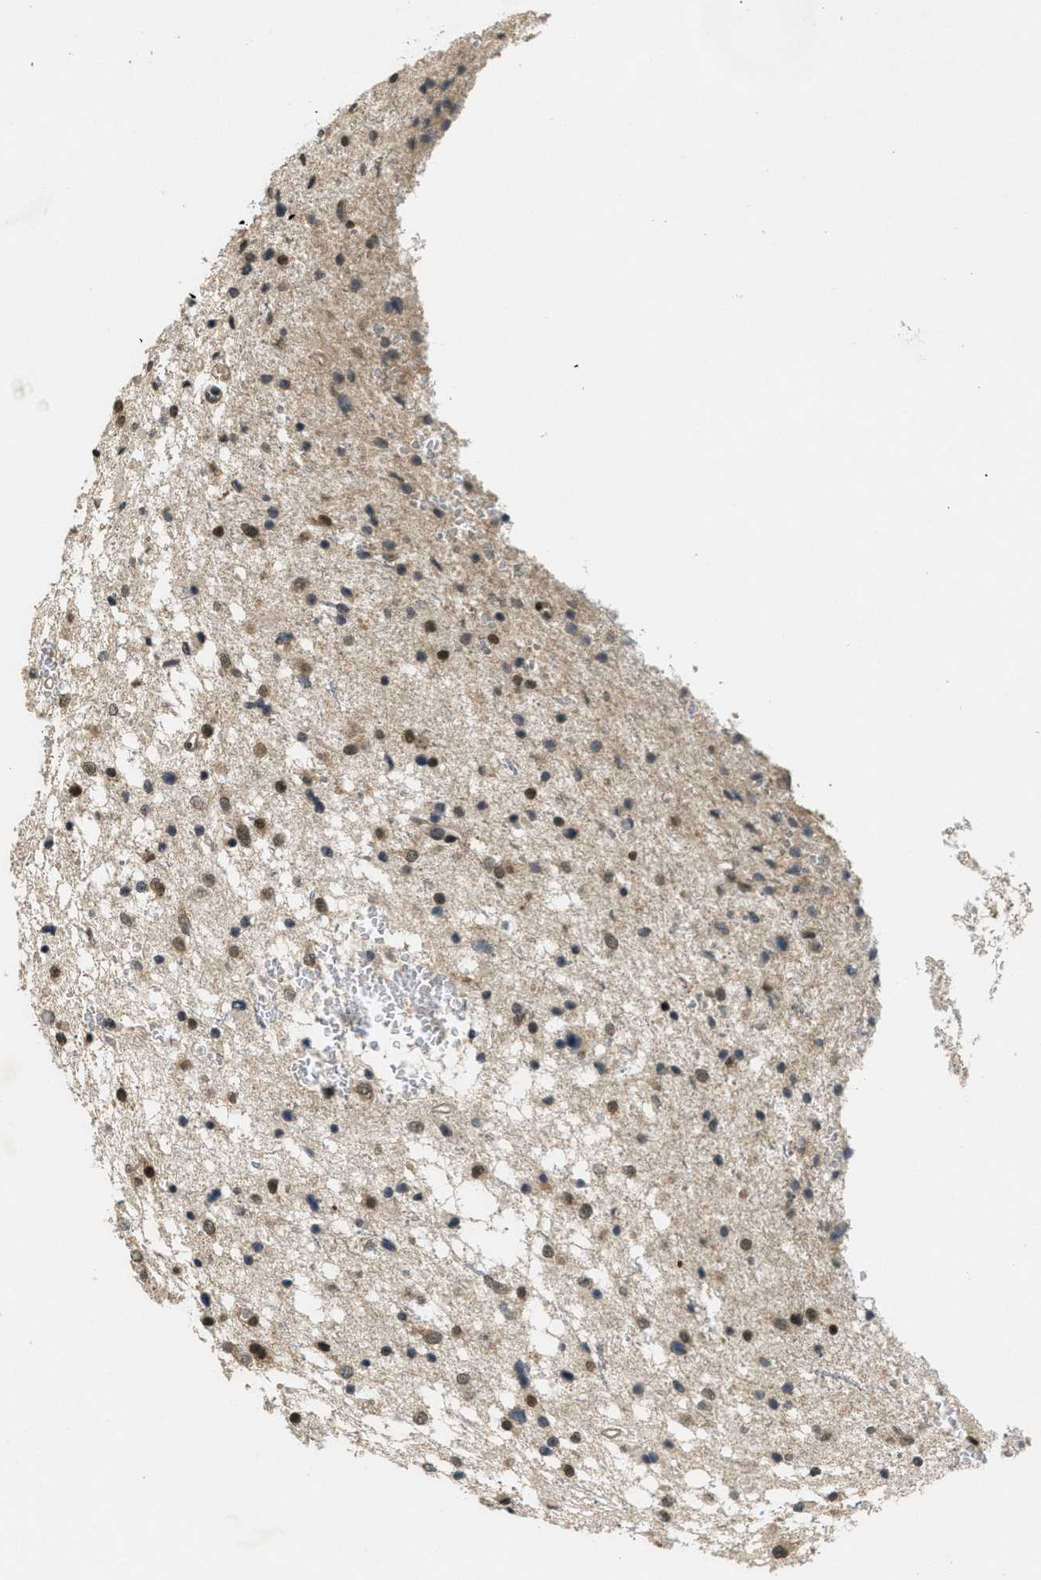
{"staining": {"intensity": "strong", "quantity": ">75%", "location": "nuclear"}, "tissue": "glioma", "cell_type": "Tumor cells", "image_type": "cancer", "snomed": [{"axis": "morphology", "description": "Glioma, malignant, Low grade"}, {"axis": "topography", "description": "Brain"}], "caption": "IHC image of human glioma stained for a protein (brown), which demonstrates high levels of strong nuclear positivity in about >75% of tumor cells.", "gene": "DNAJB1", "patient": {"sex": "female", "age": 37}}